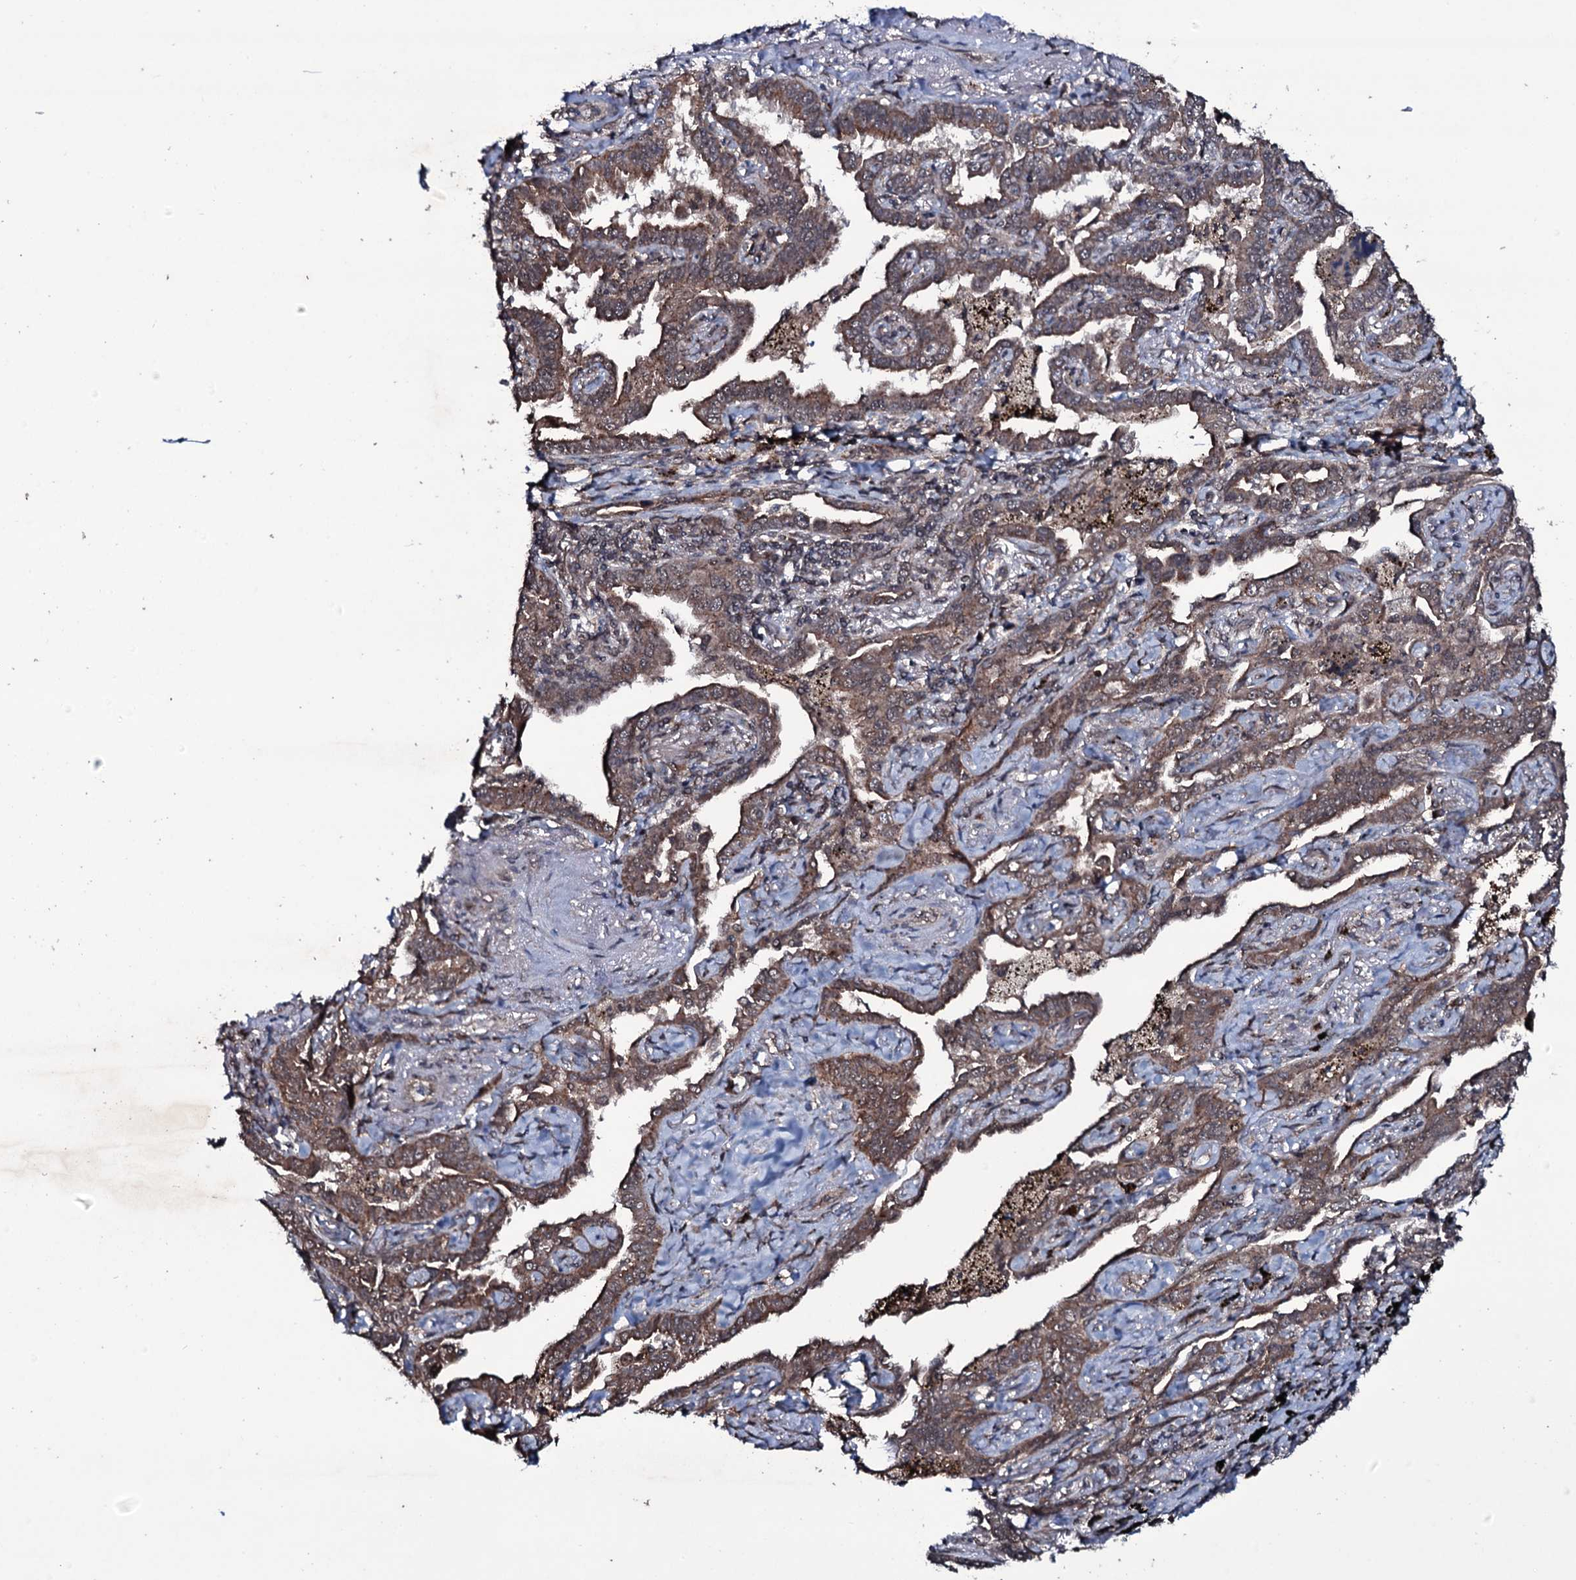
{"staining": {"intensity": "weak", "quantity": ">75%", "location": "cytoplasmic/membranous"}, "tissue": "lung cancer", "cell_type": "Tumor cells", "image_type": "cancer", "snomed": [{"axis": "morphology", "description": "Adenocarcinoma, NOS"}, {"axis": "topography", "description": "Lung"}], "caption": "Immunohistochemical staining of adenocarcinoma (lung) reveals weak cytoplasmic/membranous protein expression in approximately >75% of tumor cells.", "gene": "MRPS31", "patient": {"sex": "male", "age": 67}}